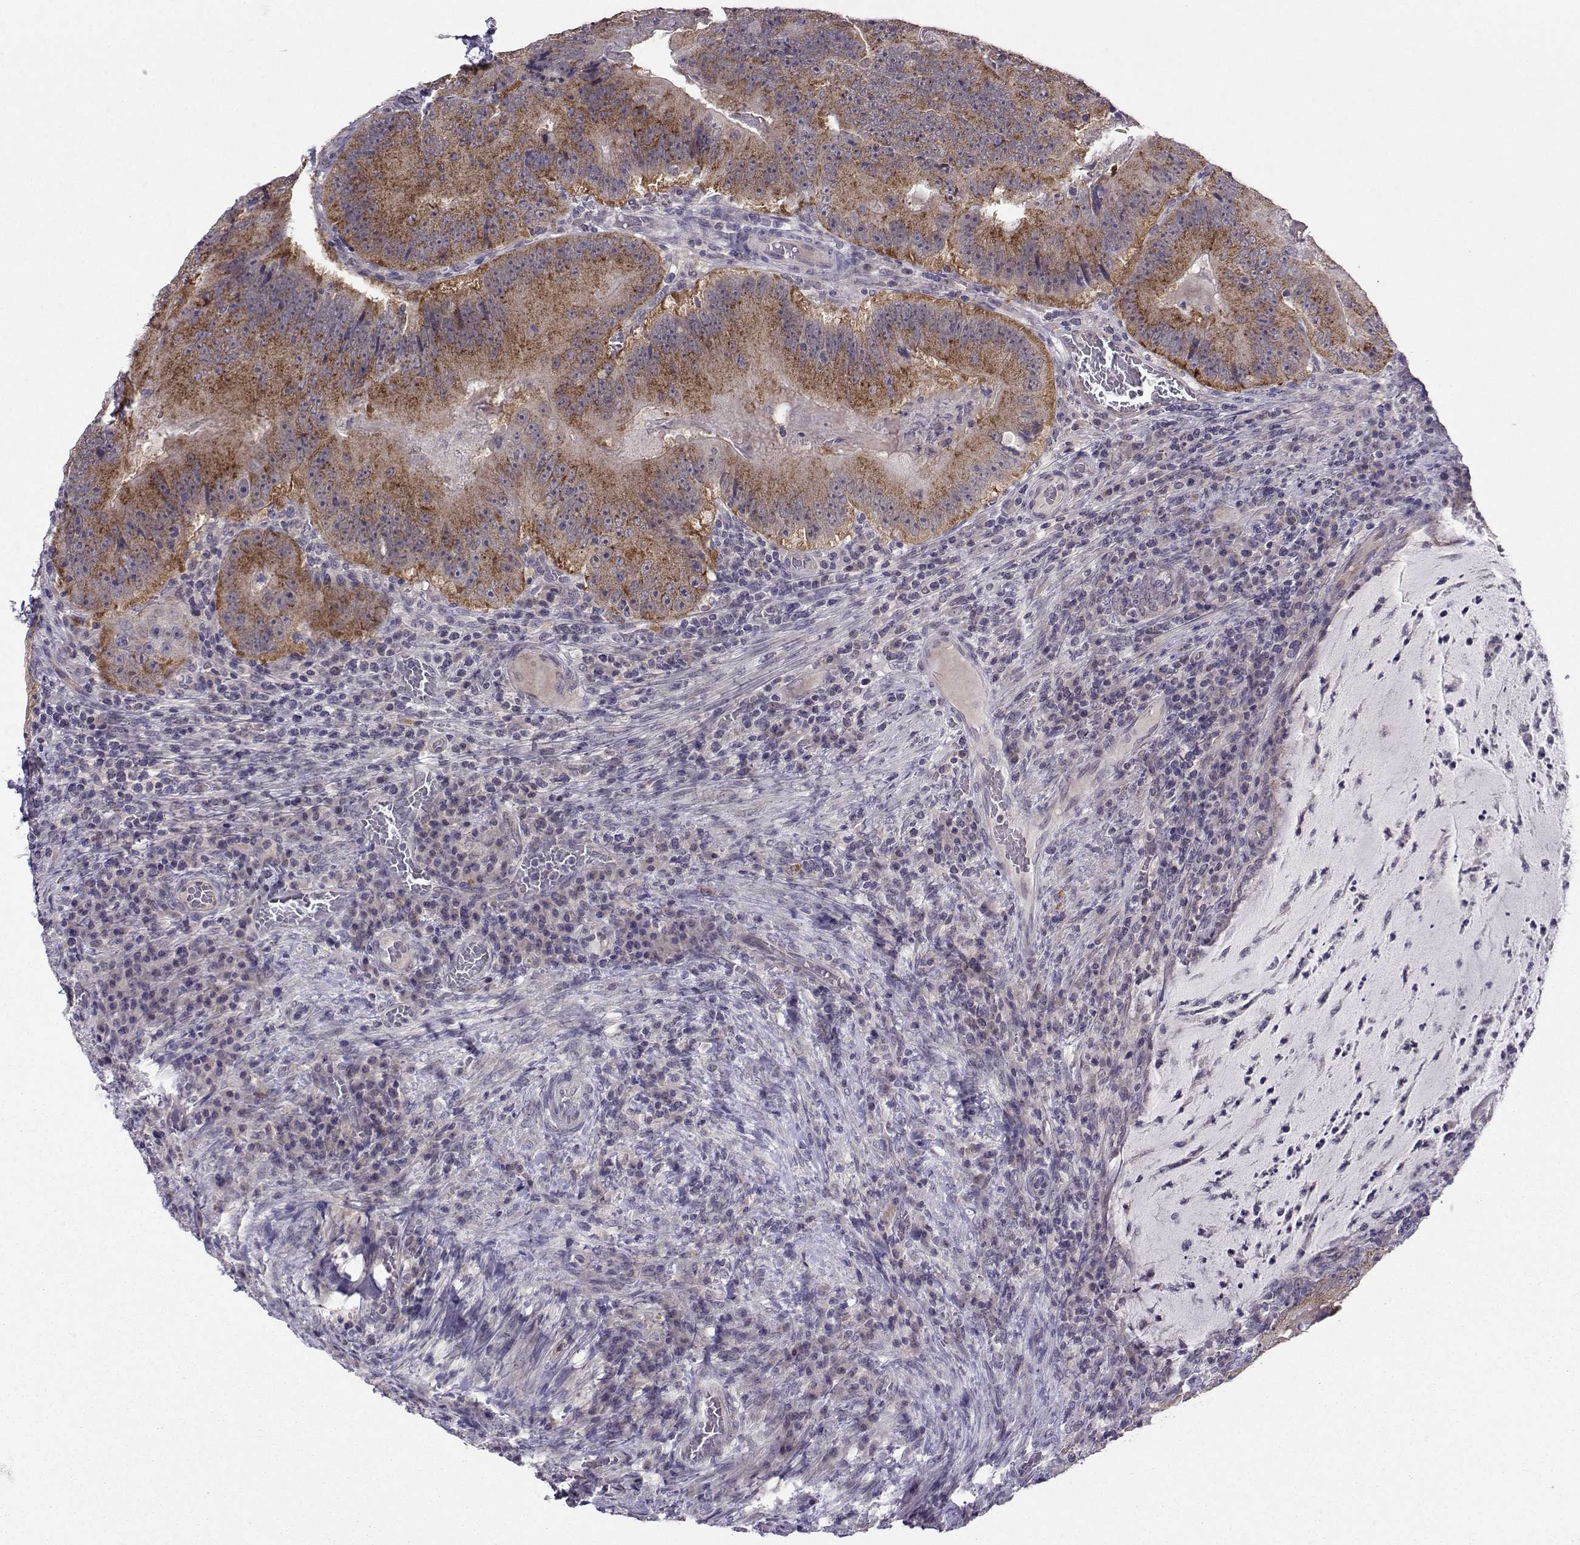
{"staining": {"intensity": "moderate", "quantity": "25%-75%", "location": "cytoplasmic/membranous"}, "tissue": "colorectal cancer", "cell_type": "Tumor cells", "image_type": "cancer", "snomed": [{"axis": "morphology", "description": "Adenocarcinoma, NOS"}, {"axis": "topography", "description": "Colon"}], "caption": "Brown immunohistochemical staining in human colorectal cancer (adenocarcinoma) displays moderate cytoplasmic/membranous expression in approximately 25%-75% of tumor cells.", "gene": "DDX20", "patient": {"sex": "female", "age": 86}}